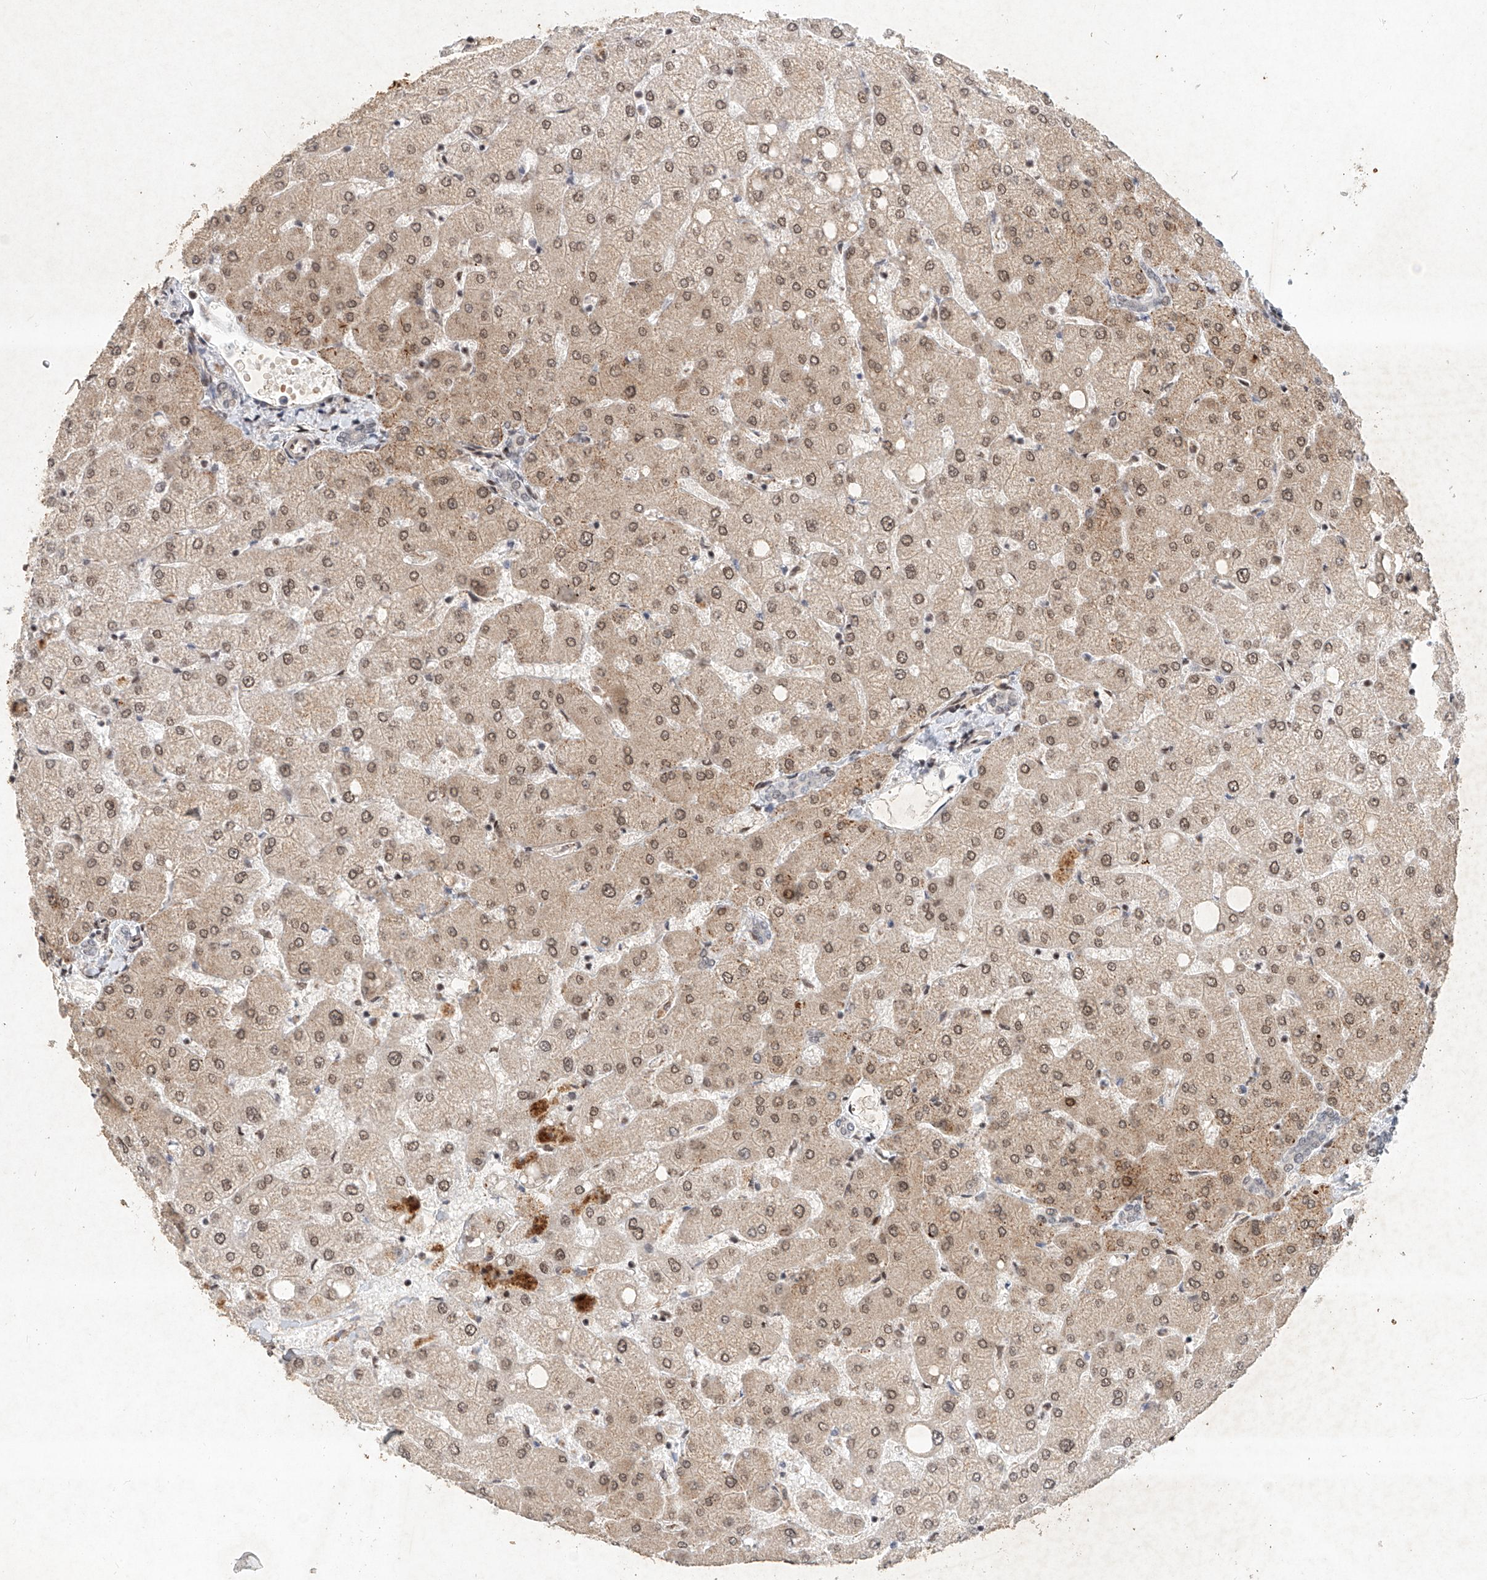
{"staining": {"intensity": "negative", "quantity": "none", "location": "none"}, "tissue": "liver", "cell_type": "Cholangiocytes", "image_type": "normal", "snomed": [{"axis": "morphology", "description": "Normal tissue, NOS"}, {"axis": "topography", "description": "Liver"}], "caption": "Immunohistochemistry photomicrograph of benign human liver stained for a protein (brown), which exhibits no positivity in cholangiocytes.", "gene": "ZNF470", "patient": {"sex": "female", "age": 54}}